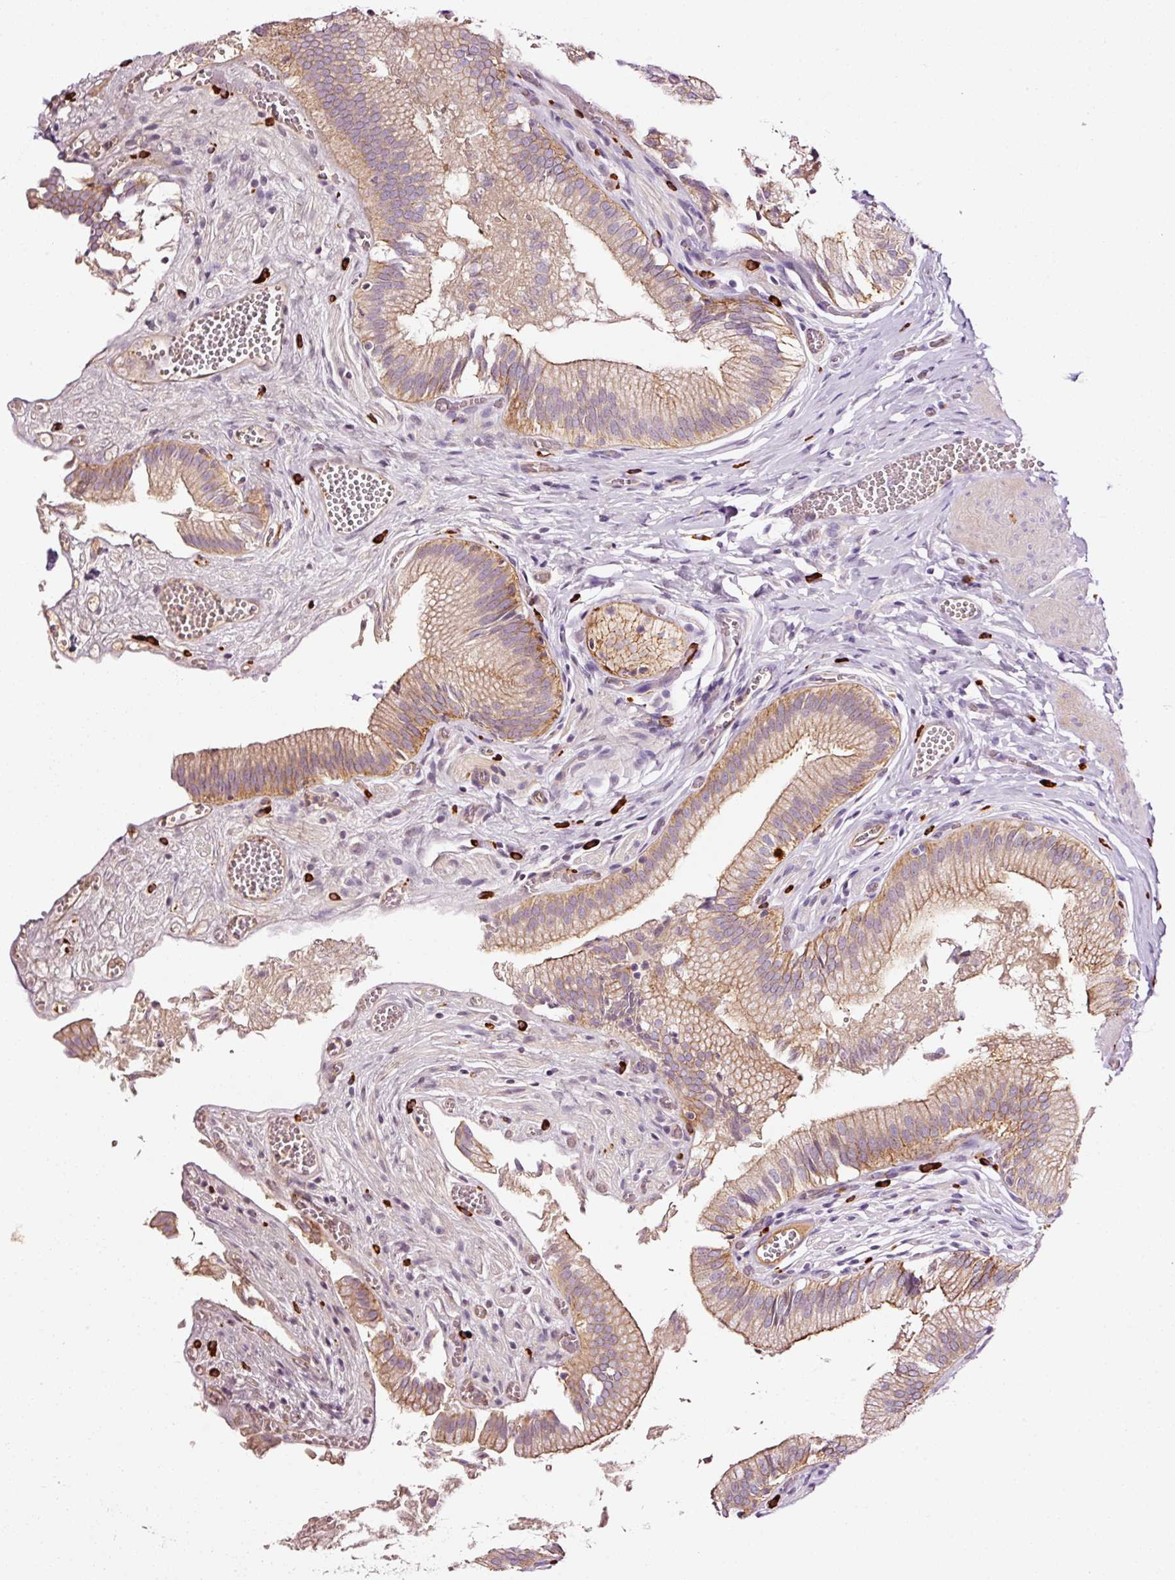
{"staining": {"intensity": "moderate", "quantity": ">75%", "location": "cytoplasmic/membranous"}, "tissue": "gallbladder", "cell_type": "Glandular cells", "image_type": "normal", "snomed": [{"axis": "morphology", "description": "Normal tissue, NOS"}, {"axis": "topography", "description": "Gallbladder"}, {"axis": "topography", "description": "Peripheral nerve tissue"}], "caption": "Immunohistochemical staining of benign human gallbladder displays >75% levels of moderate cytoplasmic/membranous protein positivity in about >75% of glandular cells.", "gene": "ABCB4", "patient": {"sex": "male", "age": 17}}